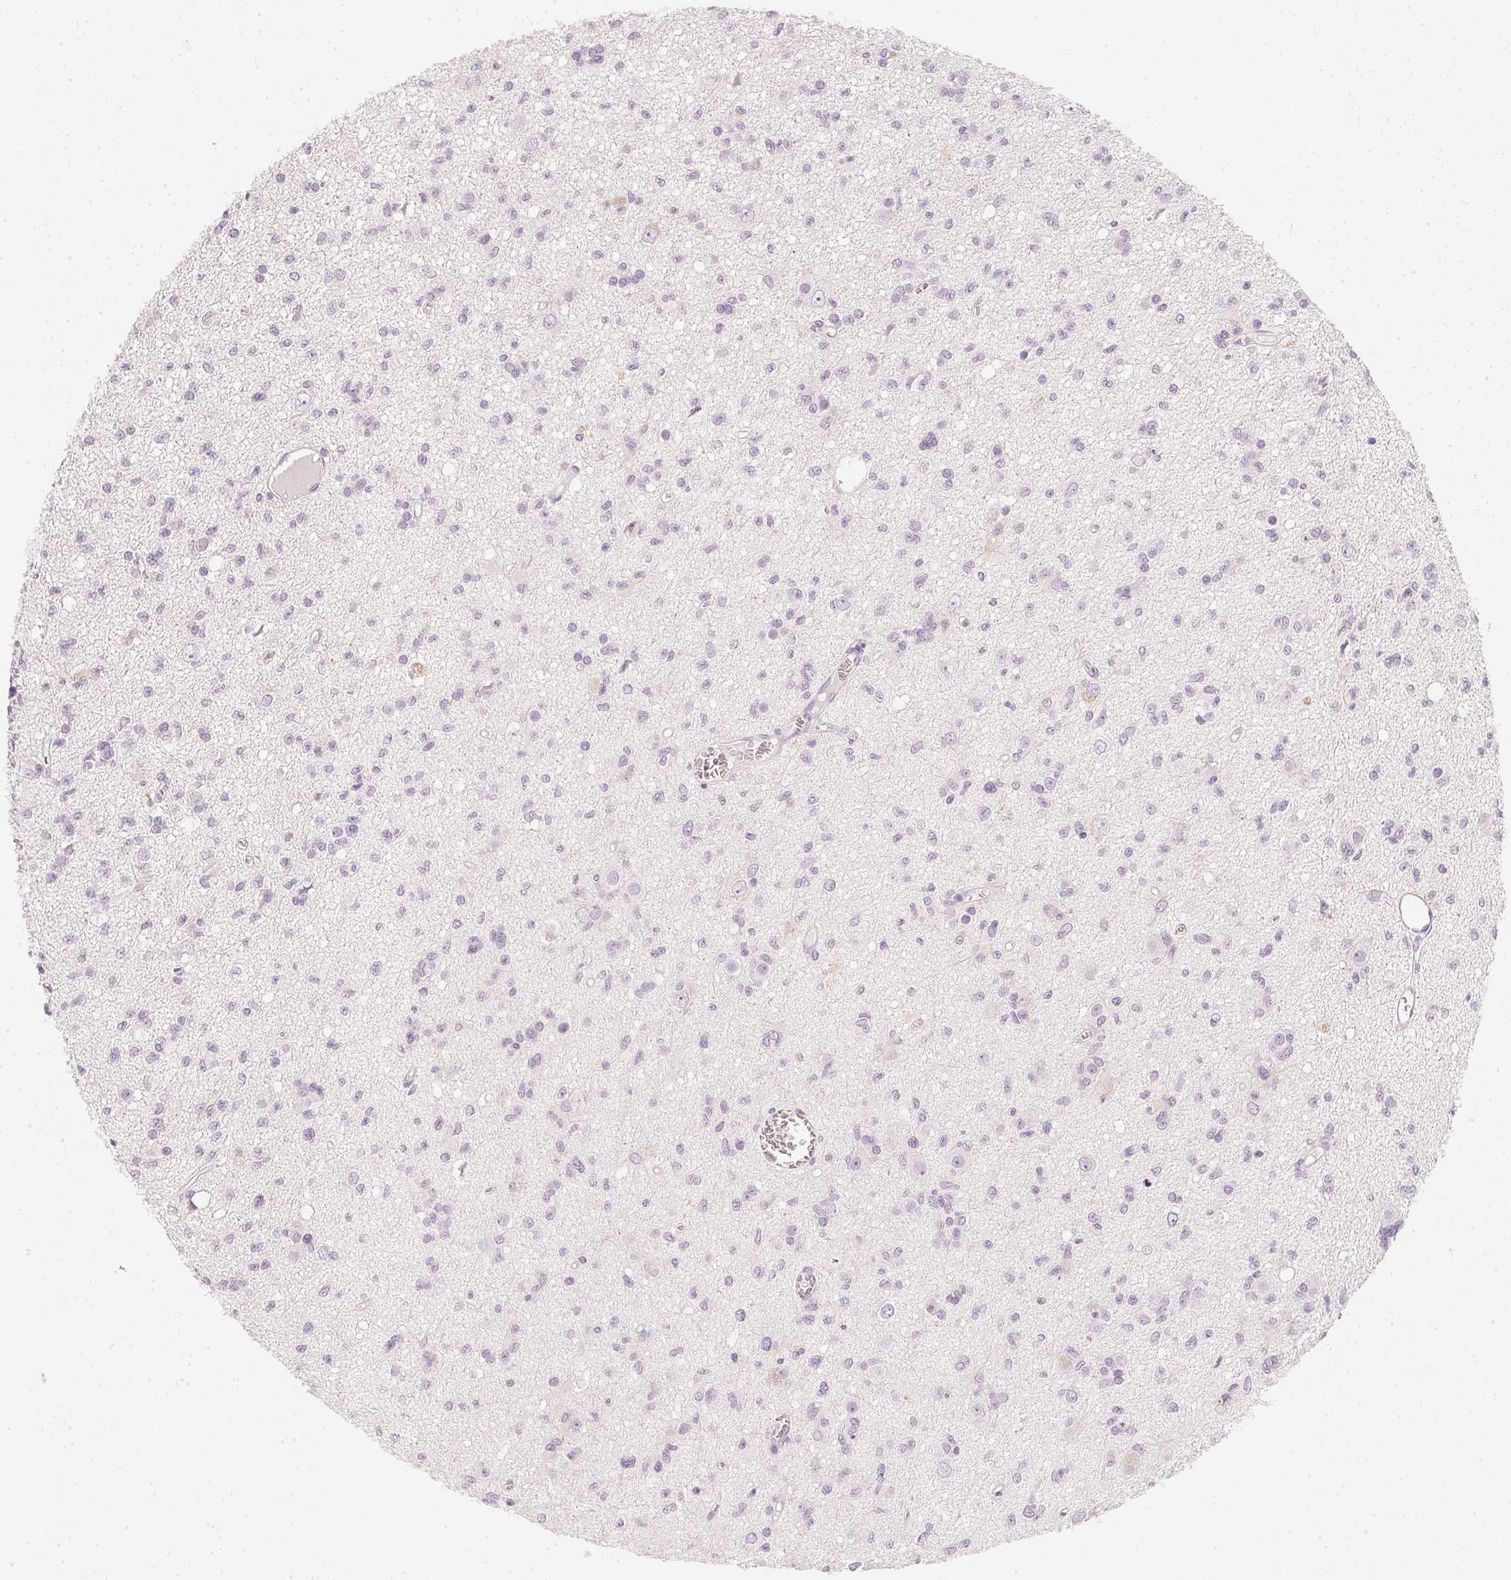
{"staining": {"intensity": "negative", "quantity": "none", "location": "none"}, "tissue": "glioma", "cell_type": "Tumor cells", "image_type": "cancer", "snomed": [{"axis": "morphology", "description": "Glioma, malignant, Low grade"}, {"axis": "topography", "description": "Brain"}], "caption": "An immunohistochemistry photomicrograph of glioma is shown. There is no staining in tumor cells of glioma.", "gene": "CHST4", "patient": {"sex": "male", "age": 64}}